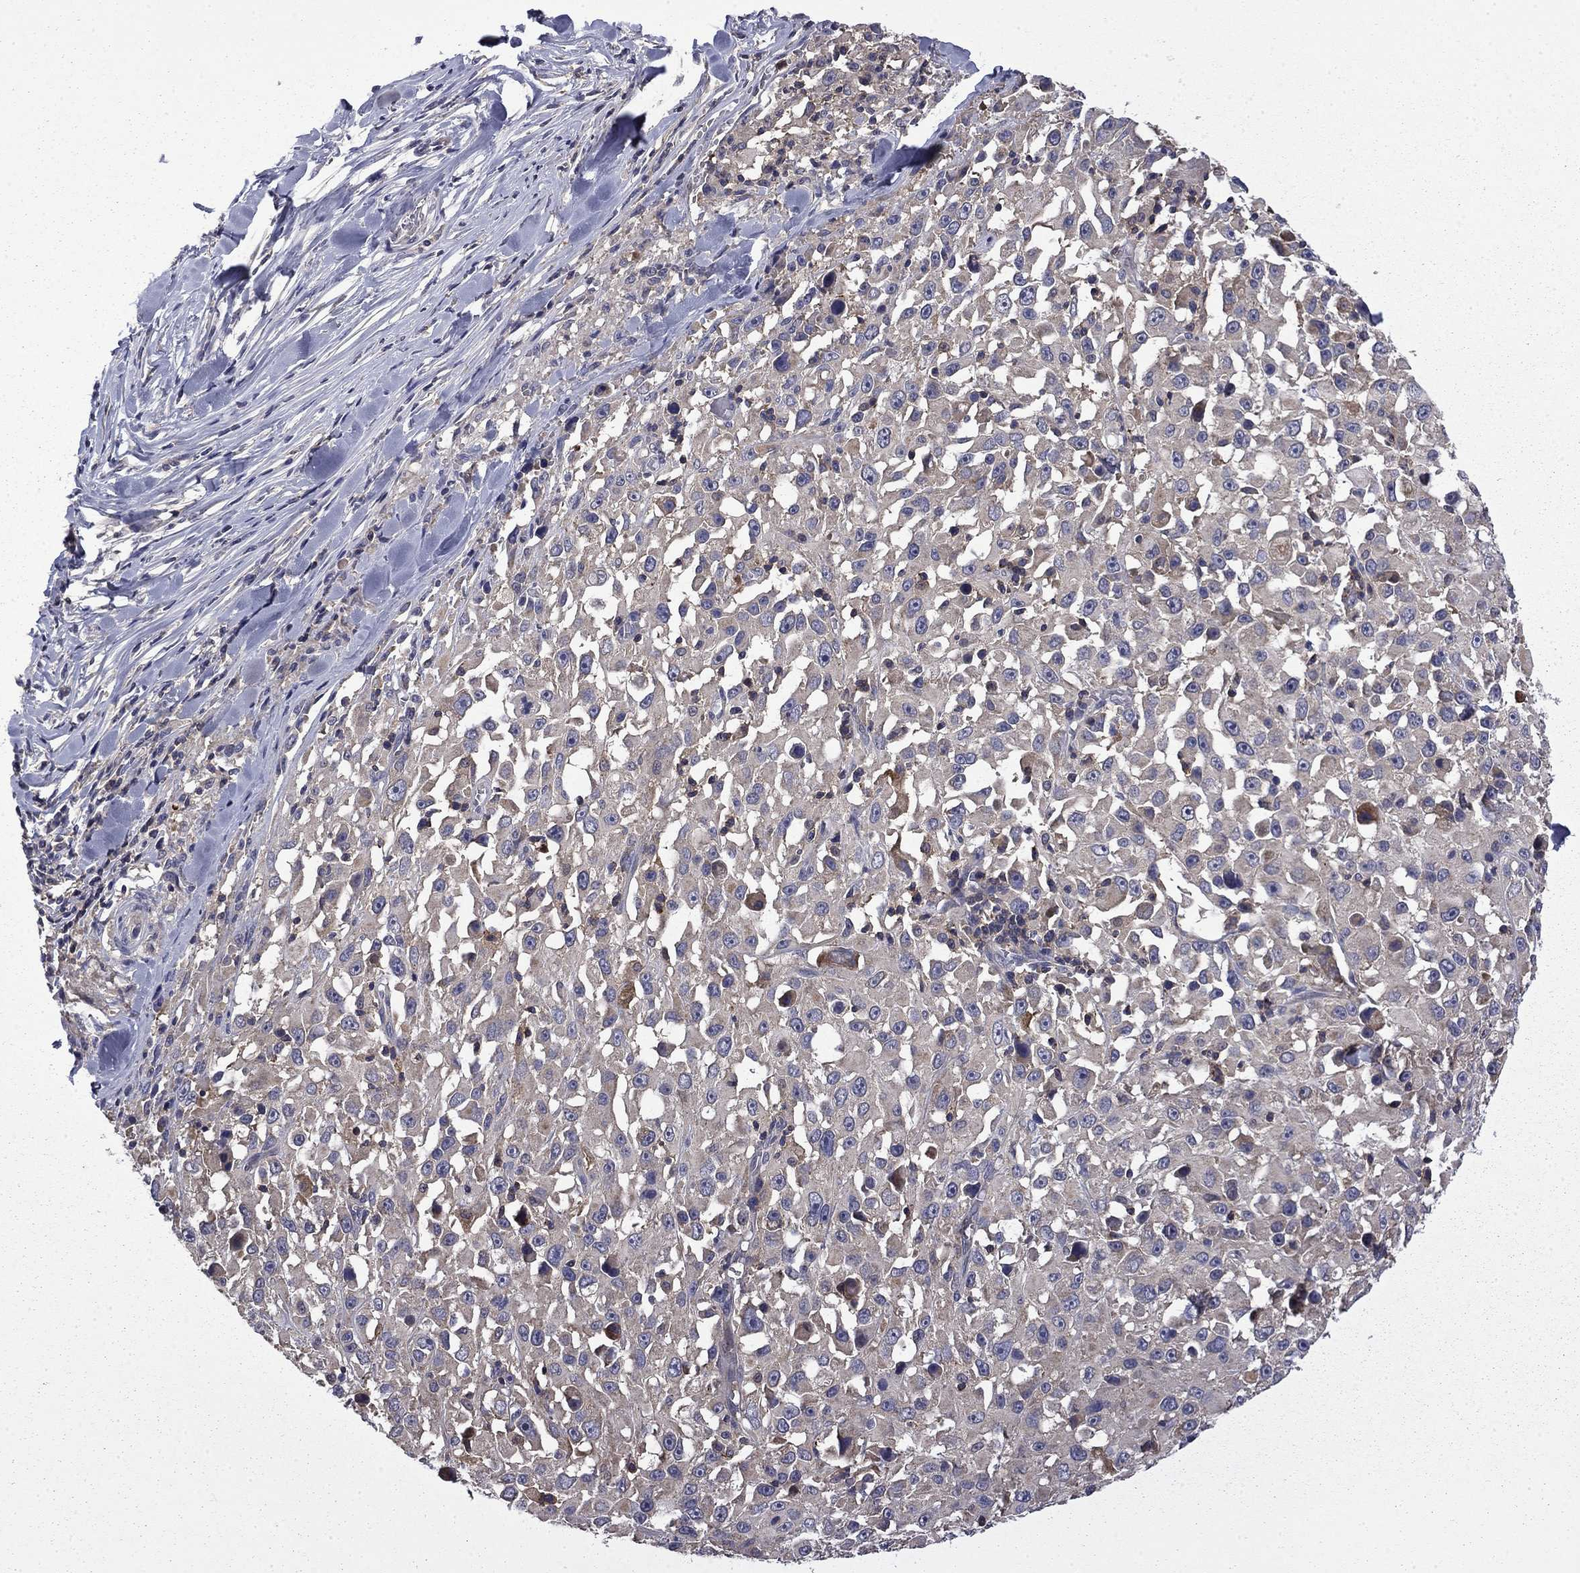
{"staining": {"intensity": "negative", "quantity": "none", "location": "none"}, "tissue": "melanoma", "cell_type": "Tumor cells", "image_type": "cancer", "snomed": [{"axis": "morphology", "description": "Malignant melanoma, Metastatic site"}, {"axis": "topography", "description": "Lymph node"}], "caption": "This is an IHC histopathology image of human melanoma. There is no staining in tumor cells.", "gene": "CEACAM7", "patient": {"sex": "male", "age": 50}}